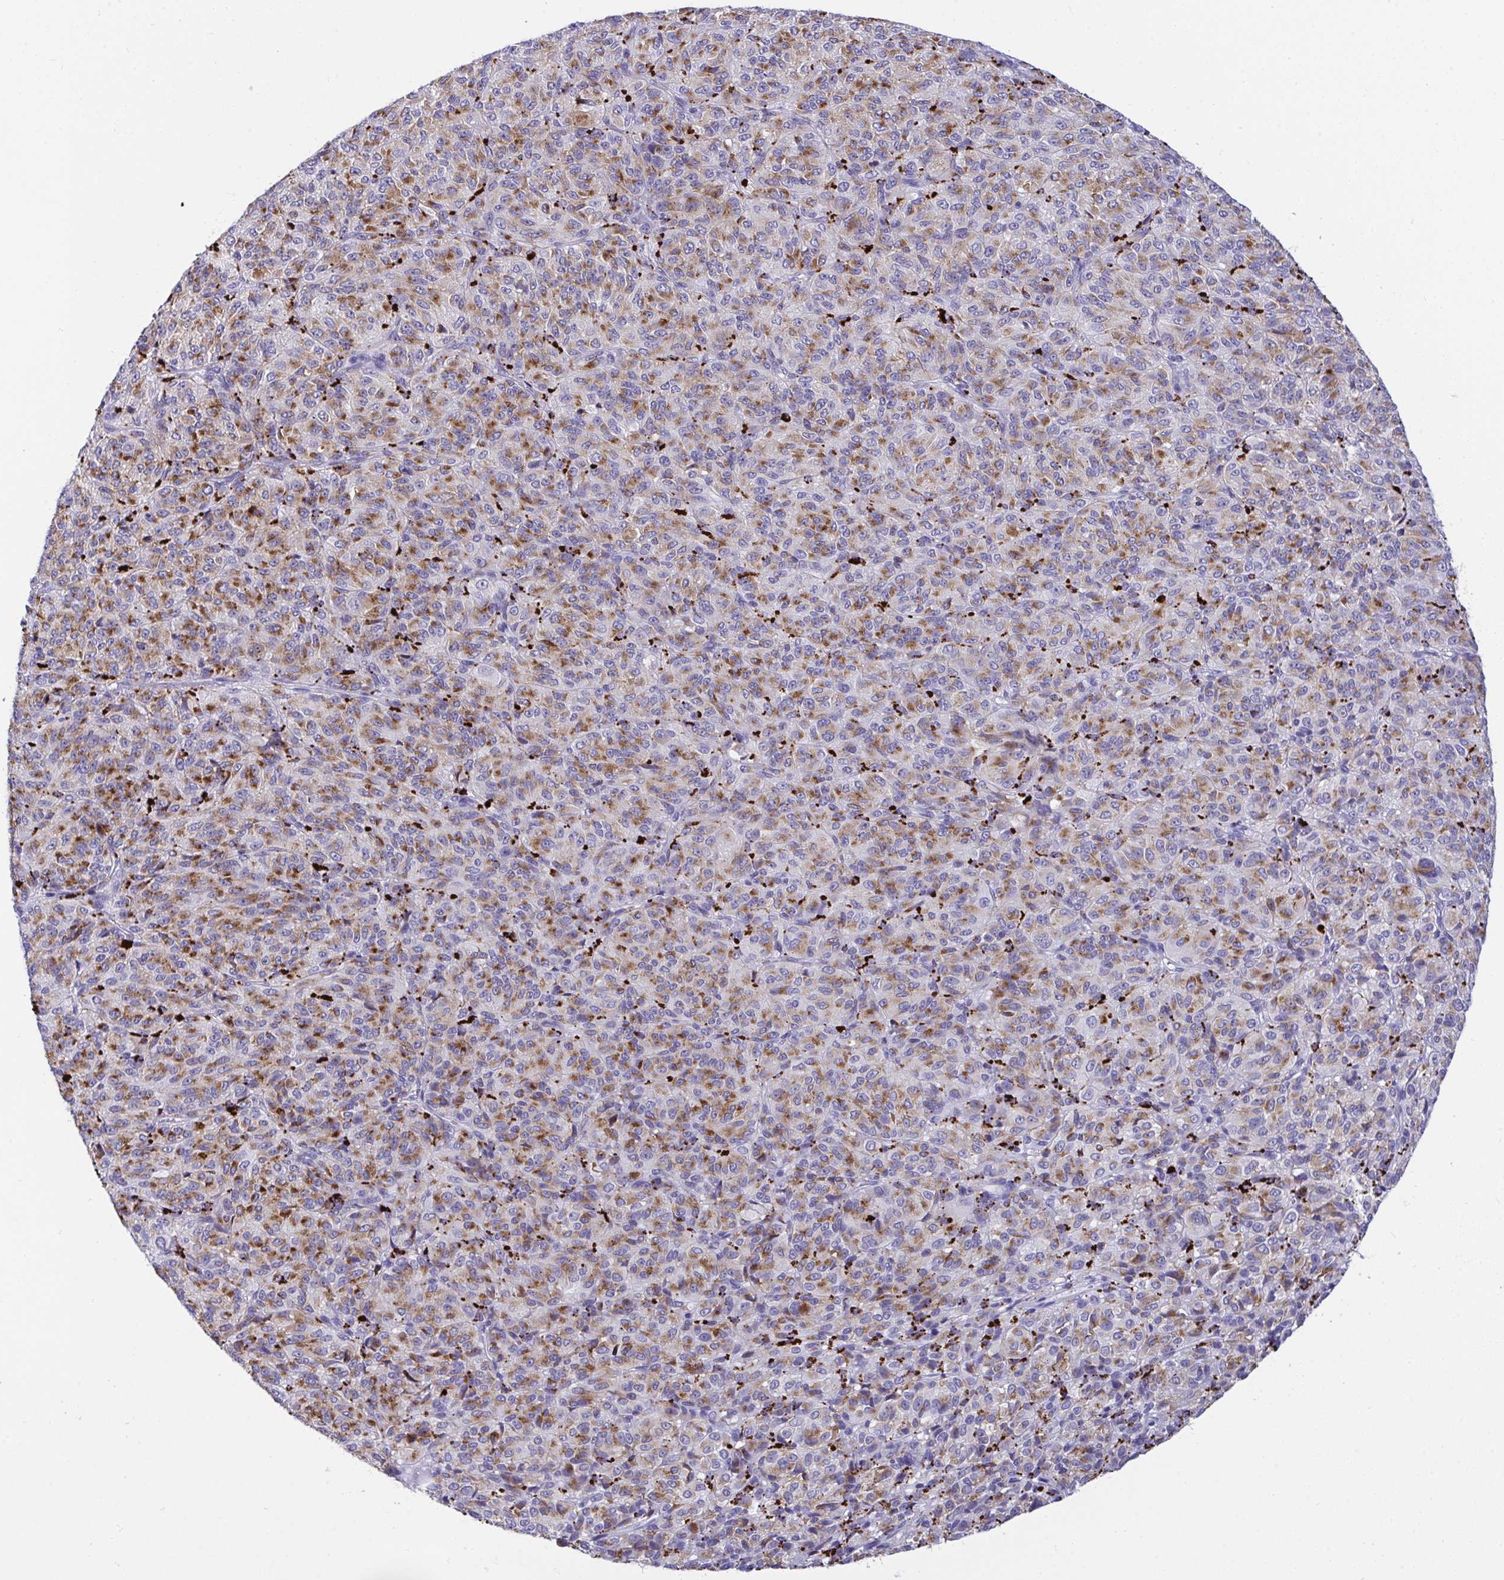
{"staining": {"intensity": "moderate", "quantity": "25%-75%", "location": "cytoplasmic/membranous"}, "tissue": "melanoma", "cell_type": "Tumor cells", "image_type": "cancer", "snomed": [{"axis": "morphology", "description": "Malignant melanoma, Metastatic site"}, {"axis": "topography", "description": "Brain"}], "caption": "The immunohistochemical stain shows moderate cytoplasmic/membranous staining in tumor cells of malignant melanoma (metastatic site) tissue.", "gene": "CPVL", "patient": {"sex": "female", "age": 56}}